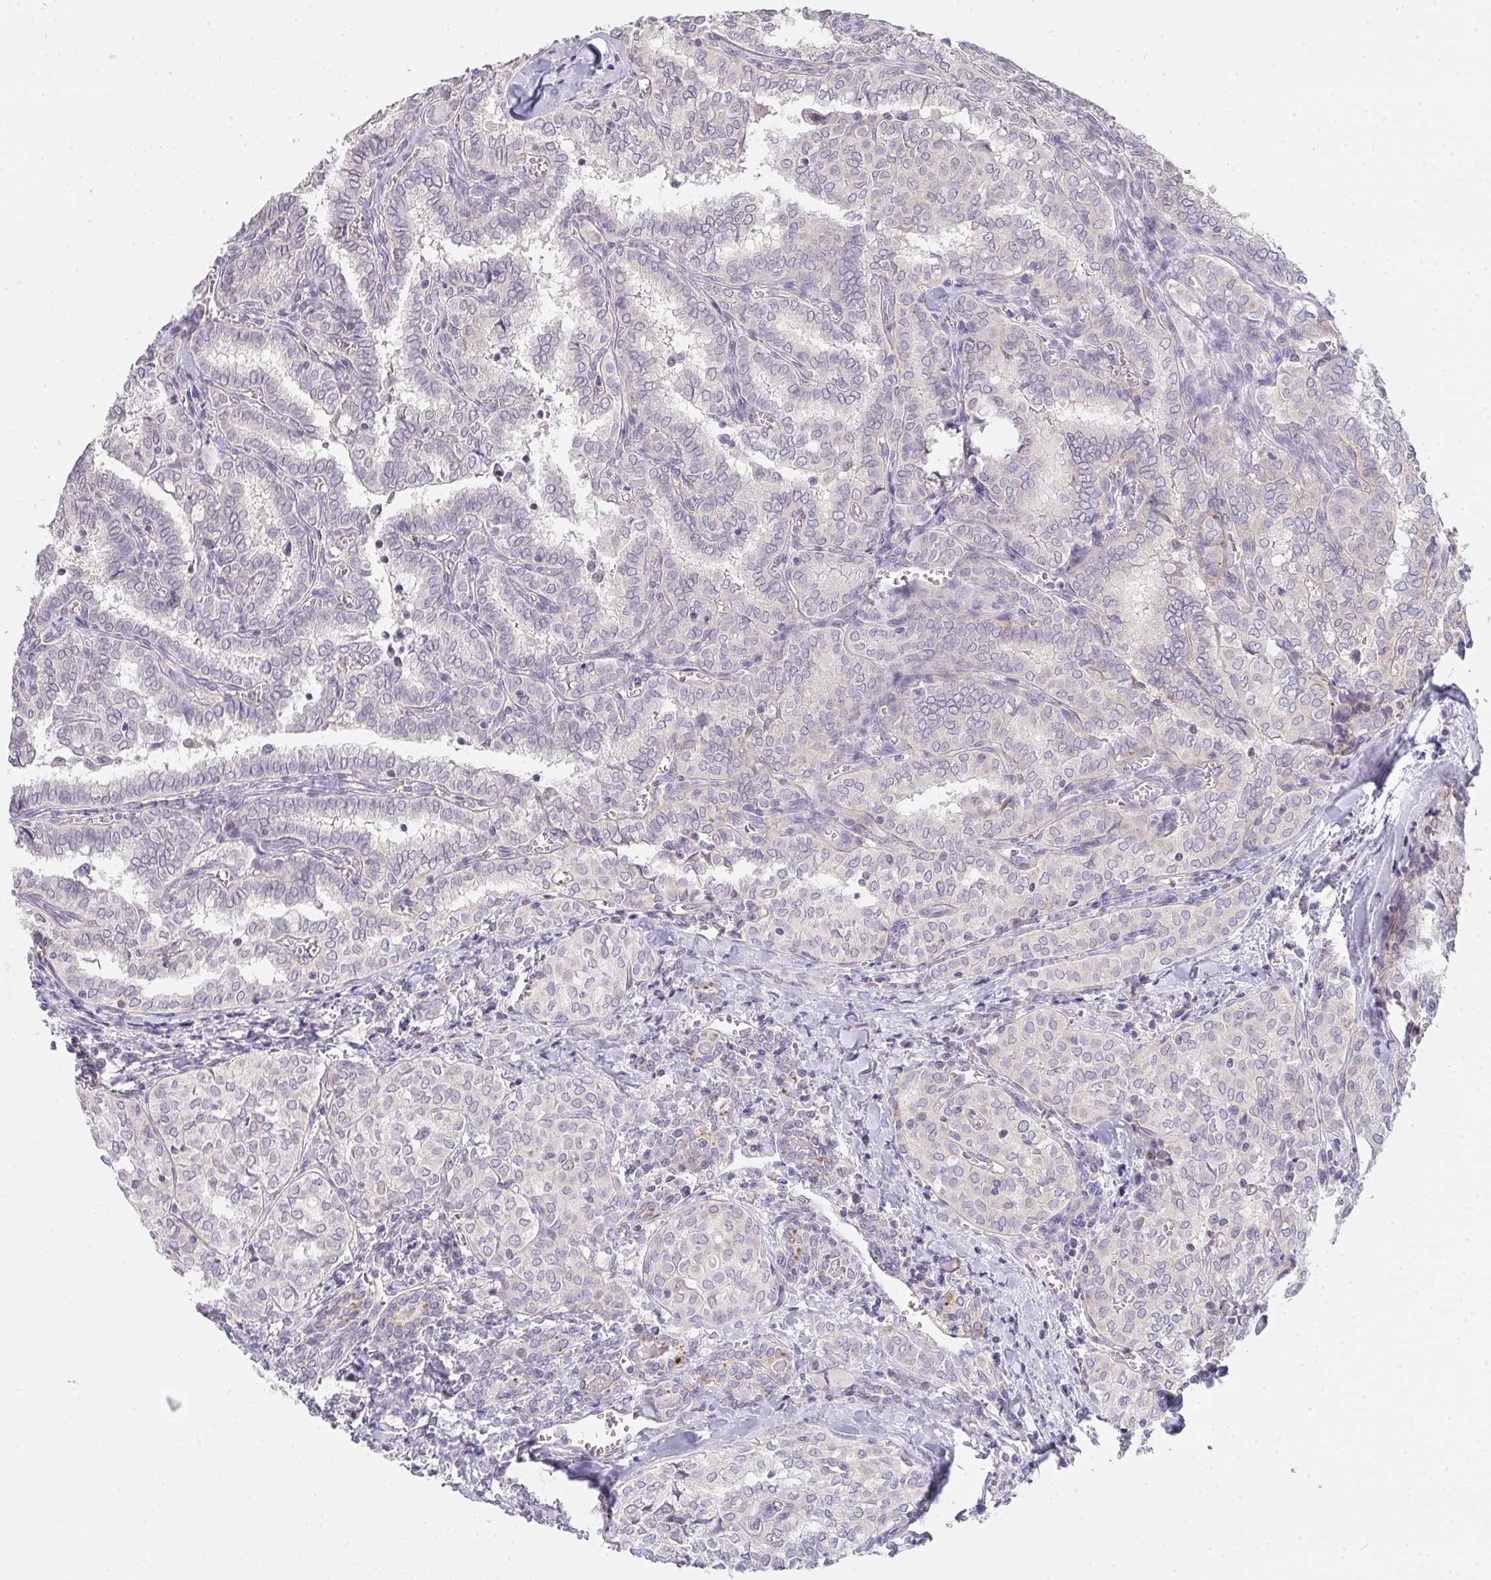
{"staining": {"intensity": "moderate", "quantity": "<25%", "location": "cytoplasmic/membranous"}, "tissue": "thyroid cancer", "cell_type": "Tumor cells", "image_type": "cancer", "snomed": [{"axis": "morphology", "description": "Papillary adenocarcinoma, NOS"}, {"axis": "topography", "description": "Thyroid gland"}], "caption": "Protein expression analysis of human thyroid cancer reveals moderate cytoplasmic/membranous positivity in approximately <25% of tumor cells.", "gene": "TMEM219", "patient": {"sex": "female", "age": 30}}